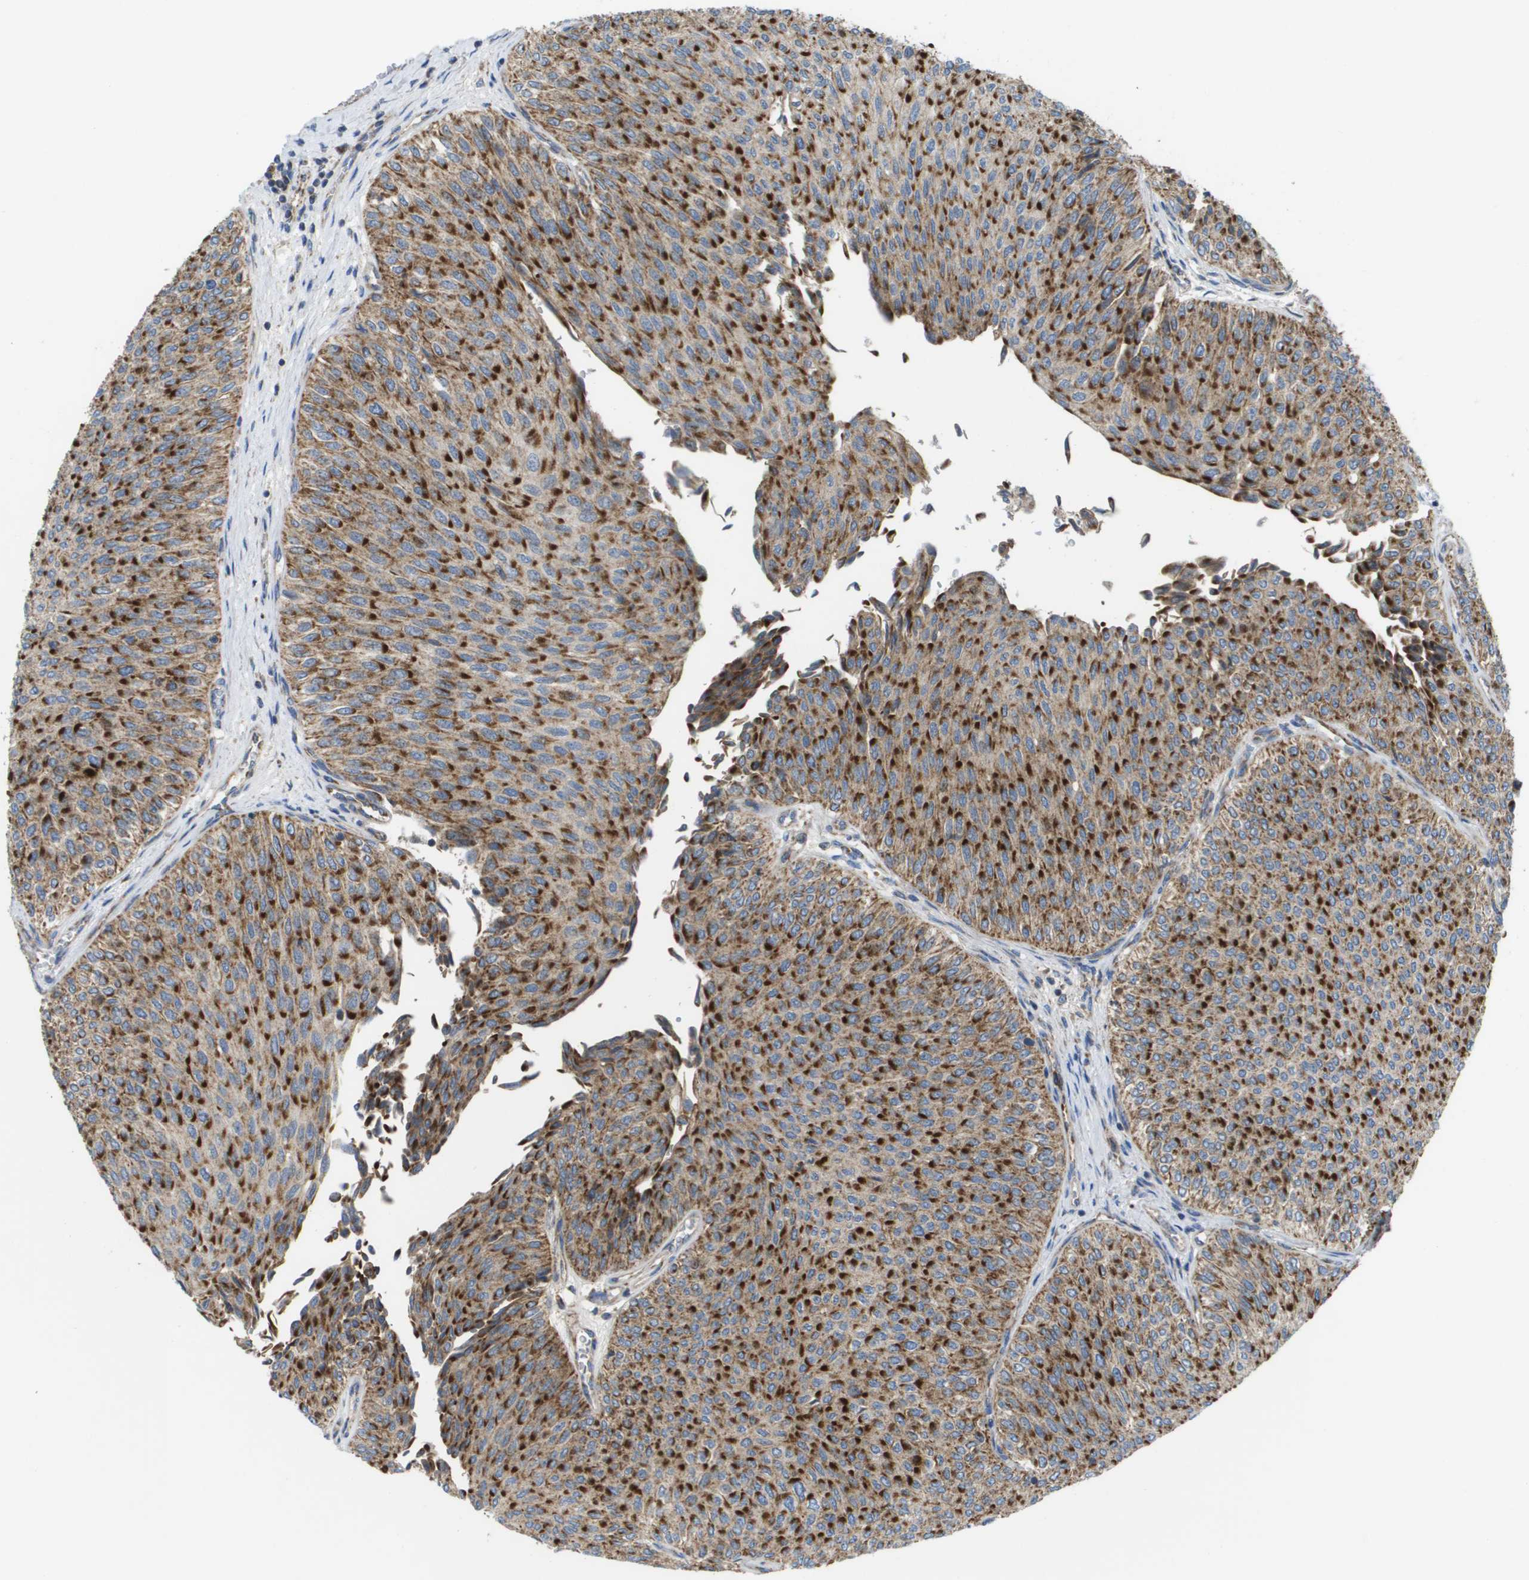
{"staining": {"intensity": "strong", "quantity": ">75%", "location": "cytoplasmic/membranous"}, "tissue": "urothelial cancer", "cell_type": "Tumor cells", "image_type": "cancer", "snomed": [{"axis": "morphology", "description": "Urothelial carcinoma, Low grade"}, {"axis": "topography", "description": "Urinary bladder"}], "caption": "A high-resolution histopathology image shows IHC staining of urothelial cancer, which exhibits strong cytoplasmic/membranous staining in approximately >75% of tumor cells. (DAB = brown stain, brightfield microscopy at high magnification).", "gene": "FIS1", "patient": {"sex": "male", "age": 78}}